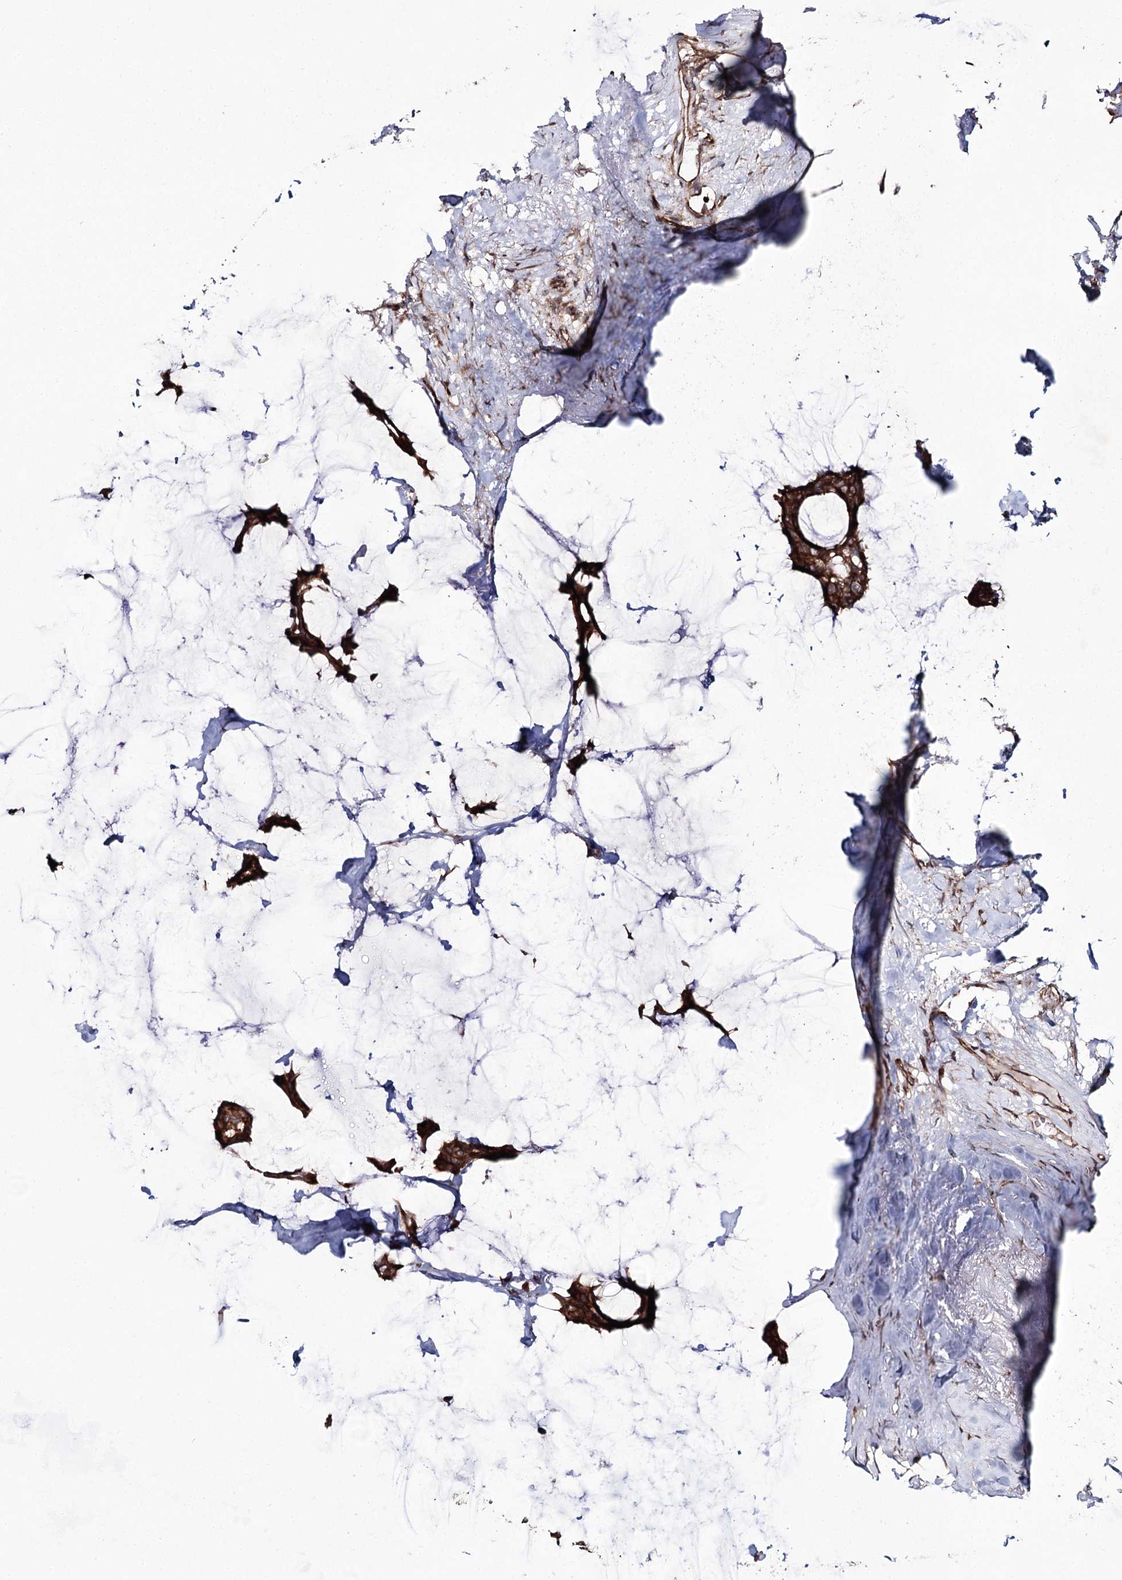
{"staining": {"intensity": "strong", "quantity": ">75%", "location": "cytoplasmic/membranous"}, "tissue": "breast cancer", "cell_type": "Tumor cells", "image_type": "cancer", "snomed": [{"axis": "morphology", "description": "Duct carcinoma"}, {"axis": "topography", "description": "Breast"}], "caption": "The micrograph shows a brown stain indicating the presence of a protein in the cytoplasmic/membranous of tumor cells in breast cancer.", "gene": "DHX29", "patient": {"sex": "female", "age": 93}}